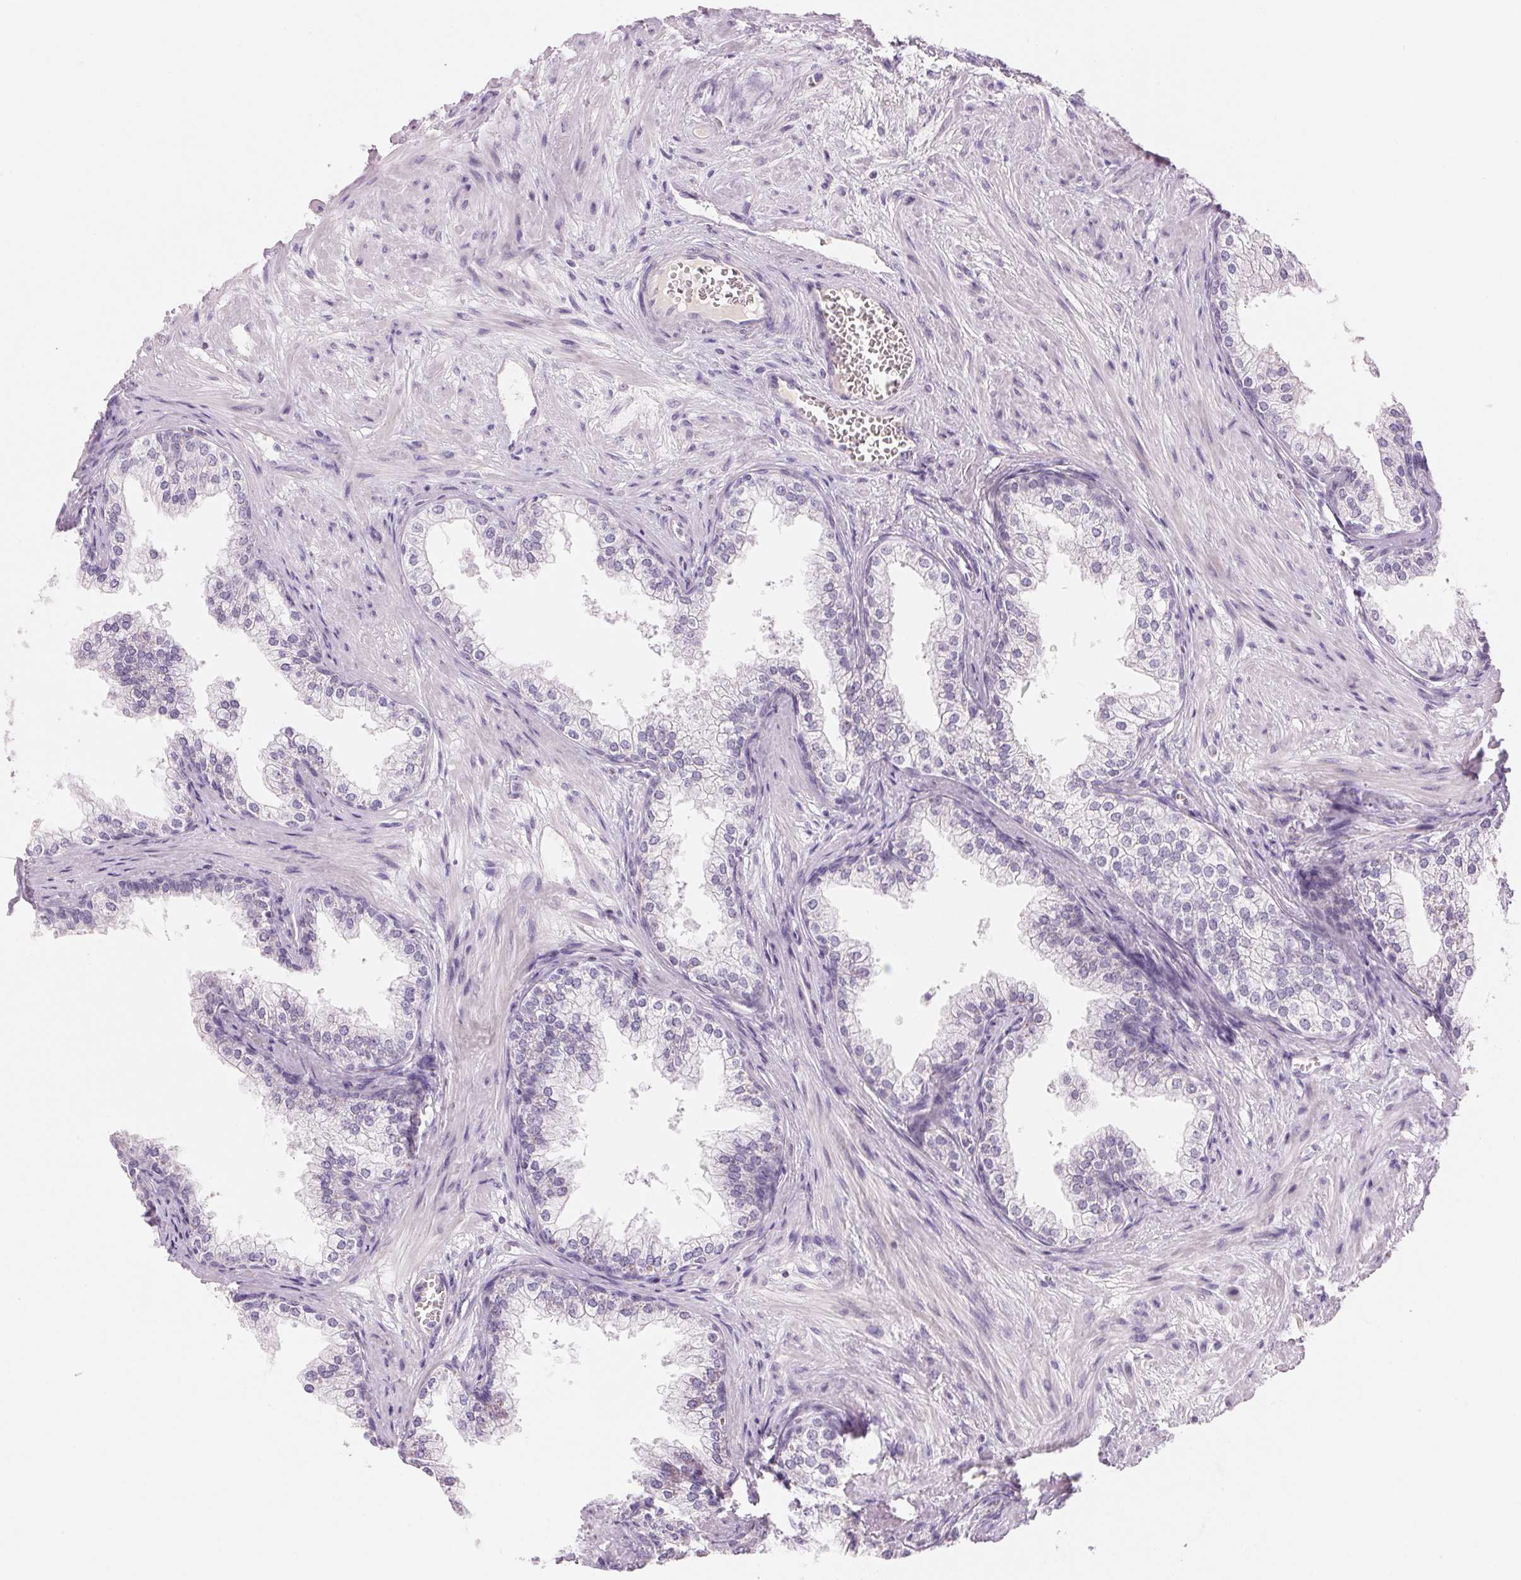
{"staining": {"intensity": "moderate", "quantity": "<25%", "location": "cytoplasmic/membranous"}, "tissue": "prostate", "cell_type": "Glandular cells", "image_type": "normal", "snomed": [{"axis": "morphology", "description": "Normal tissue, NOS"}, {"axis": "topography", "description": "Prostate"}], "caption": "DAB (3,3'-diaminobenzidine) immunohistochemical staining of unremarkable prostate reveals moderate cytoplasmic/membranous protein expression in about <25% of glandular cells.", "gene": "CYP11B1", "patient": {"sex": "male", "age": 79}}